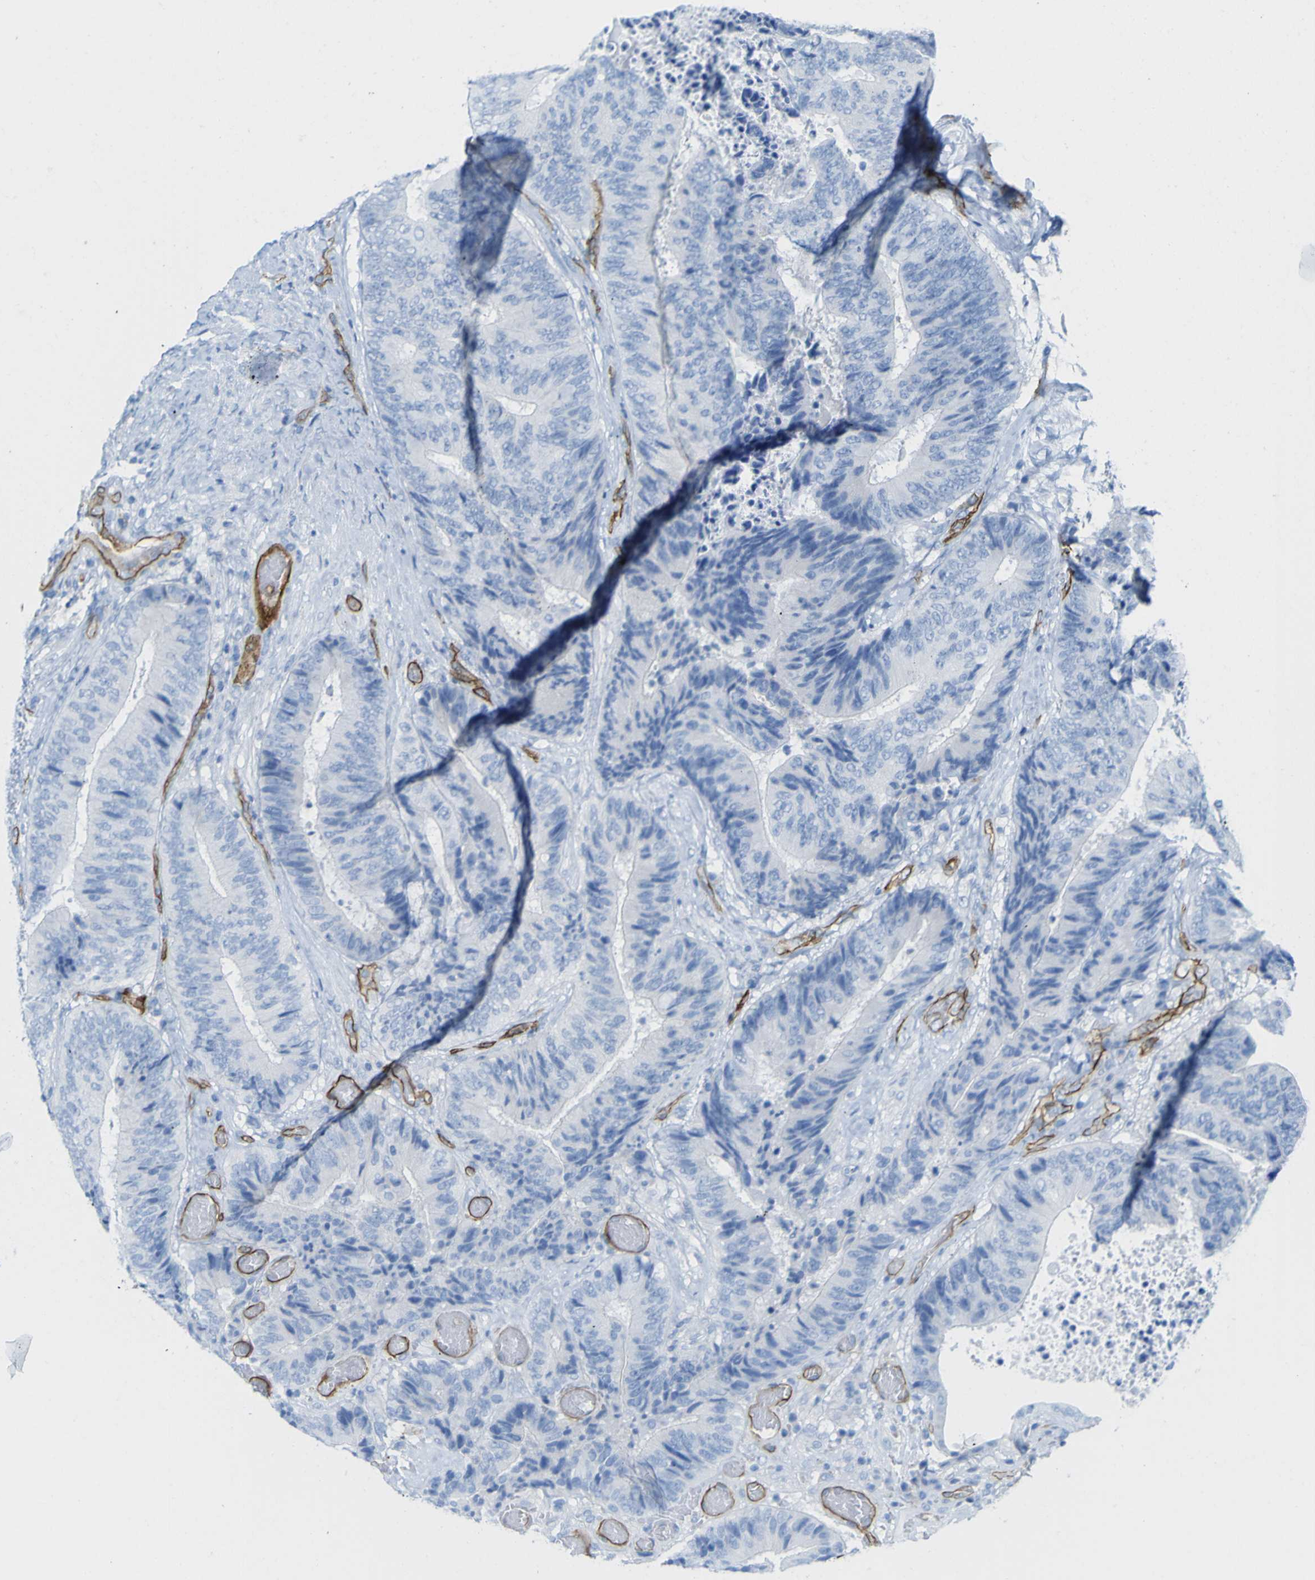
{"staining": {"intensity": "negative", "quantity": "none", "location": "none"}, "tissue": "colorectal cancer", "cell_type": "Tumor cells", "image_type": "cancer", "snomed": [{"axis": "morphology", "description": "Adenocarcinoma, NOS"}, {"axis": "topography", "description": "Rectum"}], "caption": "Human colorectal cancer (adenocarcinoma) stained for a protein using immunohistochemistry (IHC) exhibits no expression in tumor cells.", "gene": "CD93", "patient": {"sex": "male", "age": 72}}